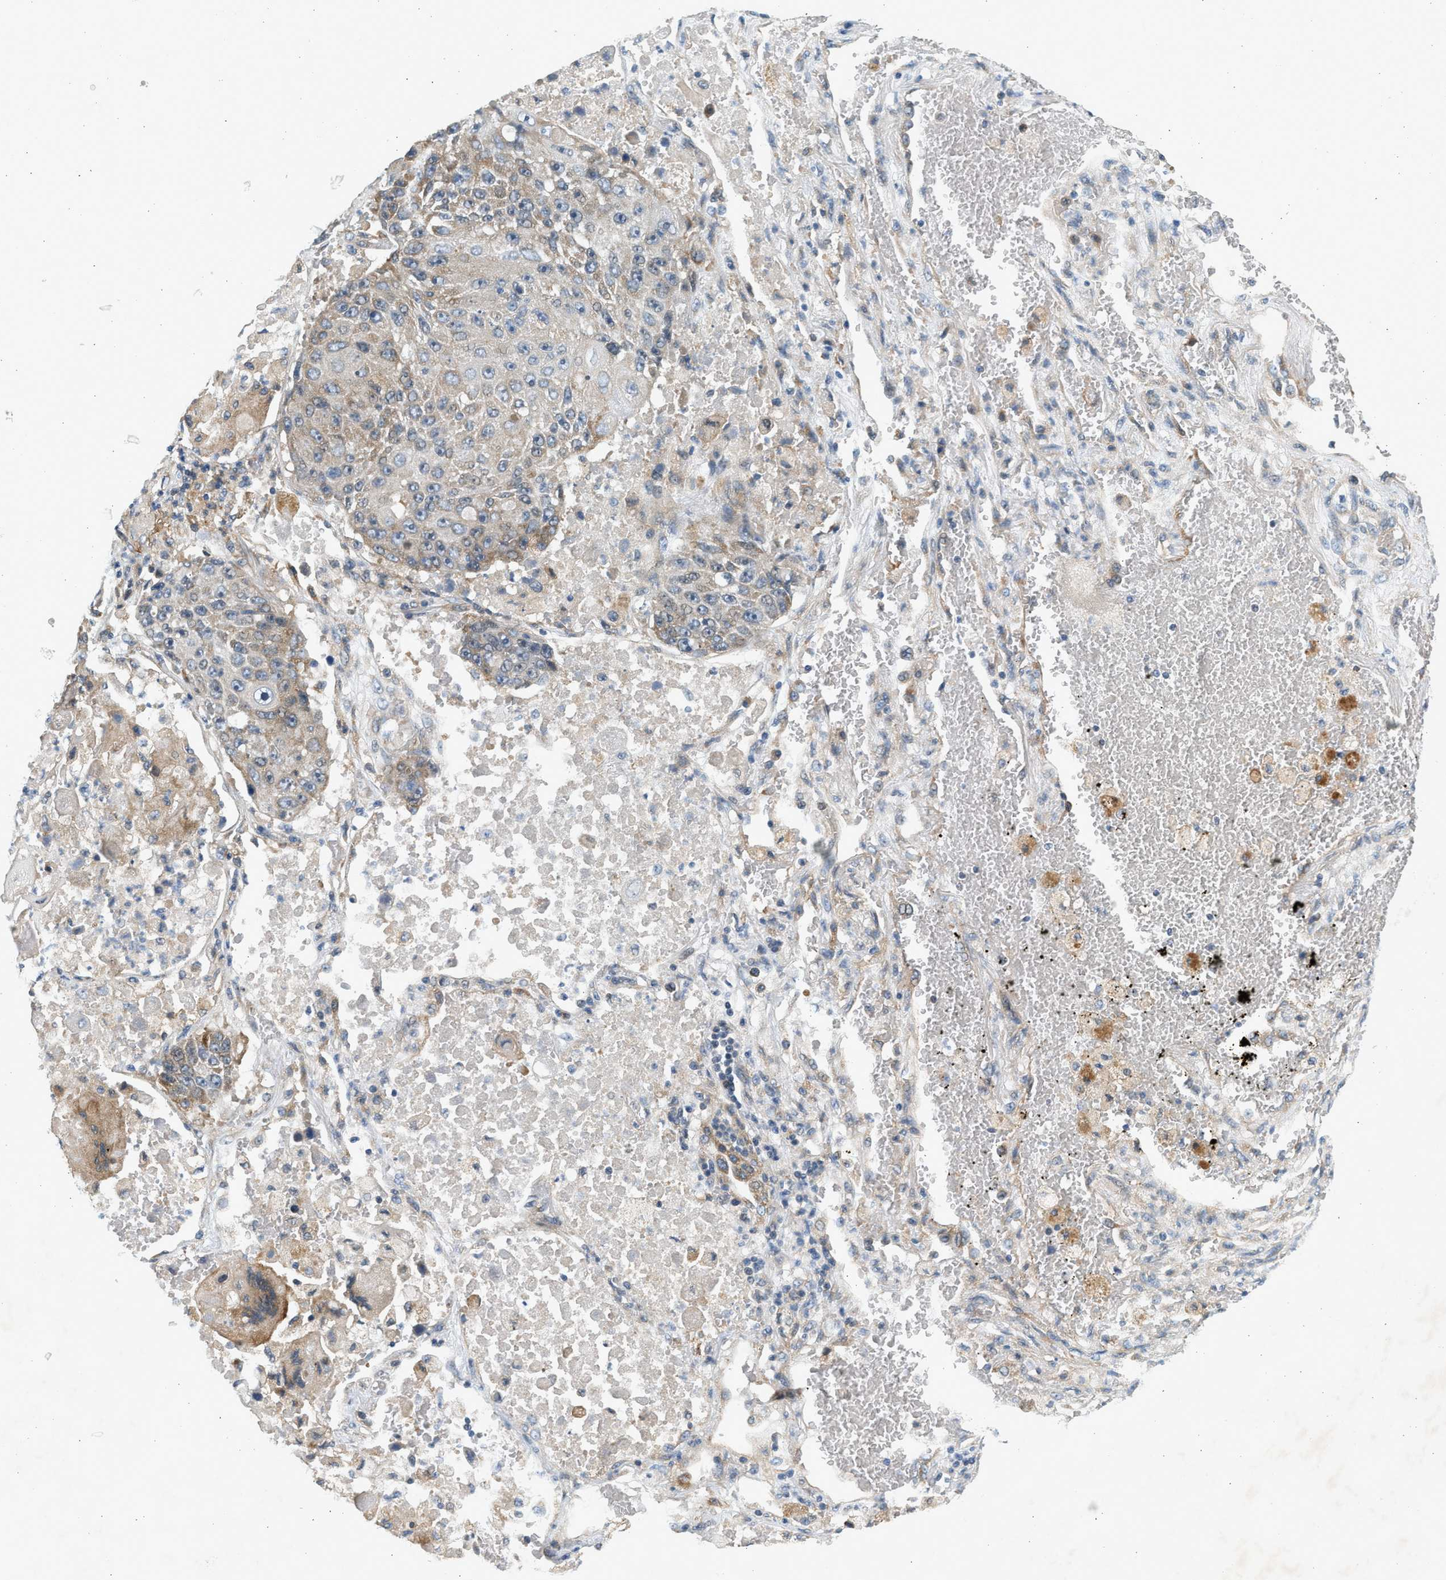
{"staining": {"intensity": "weak", "quantity": "<25%", "location": "cytoplasmic/membranous"}, "tissue": "lung cancer", "cell_type": "Tumor cells", "image_type": "cancer", "snomed": [{"axis": "morphology", "description": "Squamous cell carcinoma, NOS"}, {"axis": "topography", "description": "Lung"}], "caption": "Protein analysis of lung cancer displays no significant expression in tumor cells.", "gene": "KDELR2", "patient": {"sex": "male", "age": 61}}